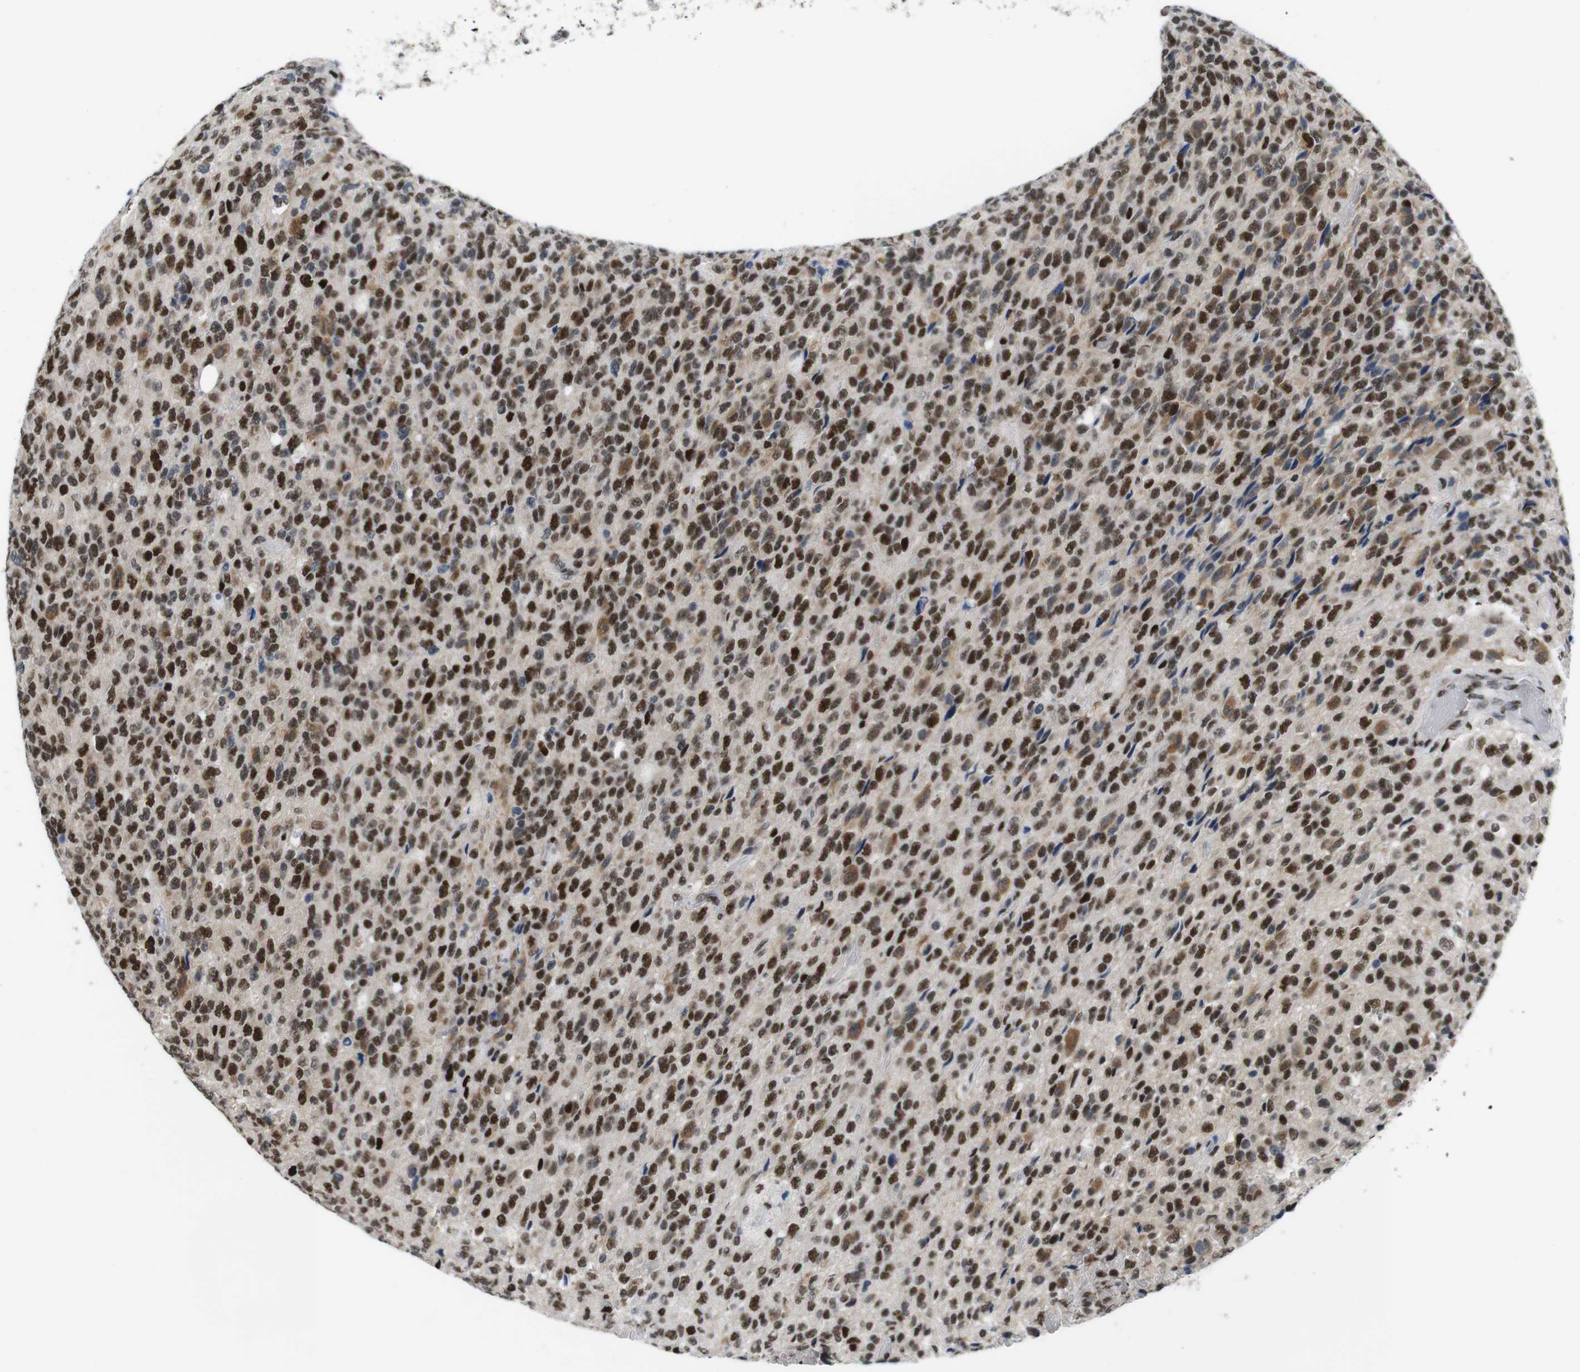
{"staining": {"intensity": "moderate", "quantity": ">75%", "location": "cytoplasmic/membranous,nuclear"}, "tissue": "glioma", "cell_type": "Tumor cells", "image_type": "cancer", "snomed": [{"axis": "morphology", "description": "Glioma, malignant, High grade"}, {"axis": "topography", "description": "pancreas cauda"}], "caption": "This histopathology image reveals malignant high-grade glioma stained with immunohistochemistry (IHC) to label a protein in brown. The cytoplasmic/membranous and nuclear of tumor cells show moderate positivity for the protein. Nuclei are counter-stained blue.", "gene": "PSME3", "patient": {"sex": "male", "age": 60}}